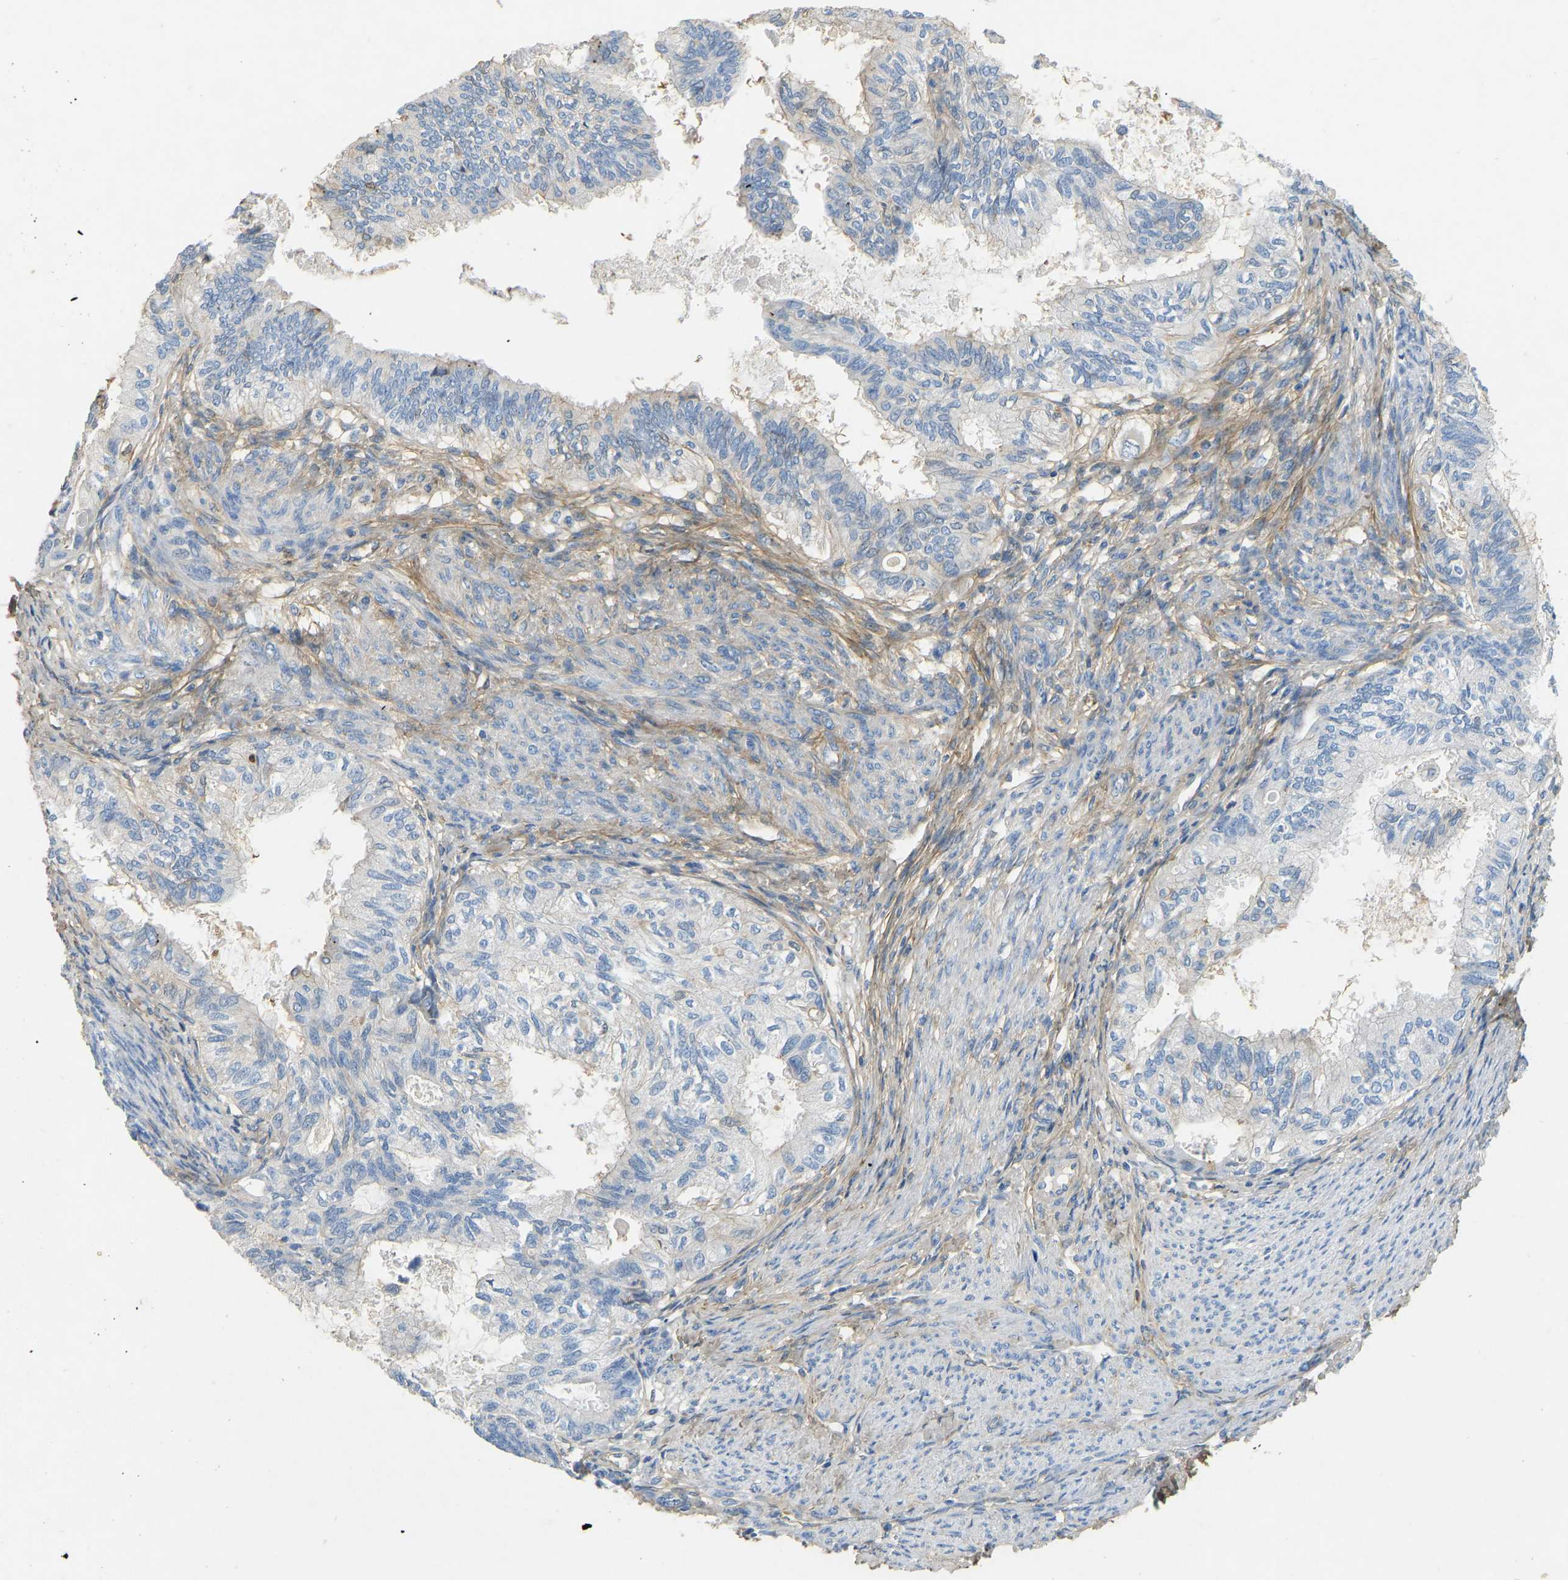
{"staining": {"intensity": "negative", "quantity": "none", "location": "none"}, "tissue": "cervical cancer", "cell_type": "Tumor cells", "image_type": "cancer", "snomed": [{"axis": "morphology", "description": "Normal tissue, NOS"}, {"axis": "morphology", "description": "Adenocarcinoma, NOS"}, {"axis": "topography", "description": "Cervix"}, {"axis": "topography", "description": "Endometrium"}], "caption": "Cervical cancer was stained to show a protein in brown. There is no significant expression in tumor cells. The staining is performed using DAB brown chromogen with nuclei counter-stained in using hematoxylin.", "gene": "TECTA", "patient": {"sex": "female", "age": 86}}